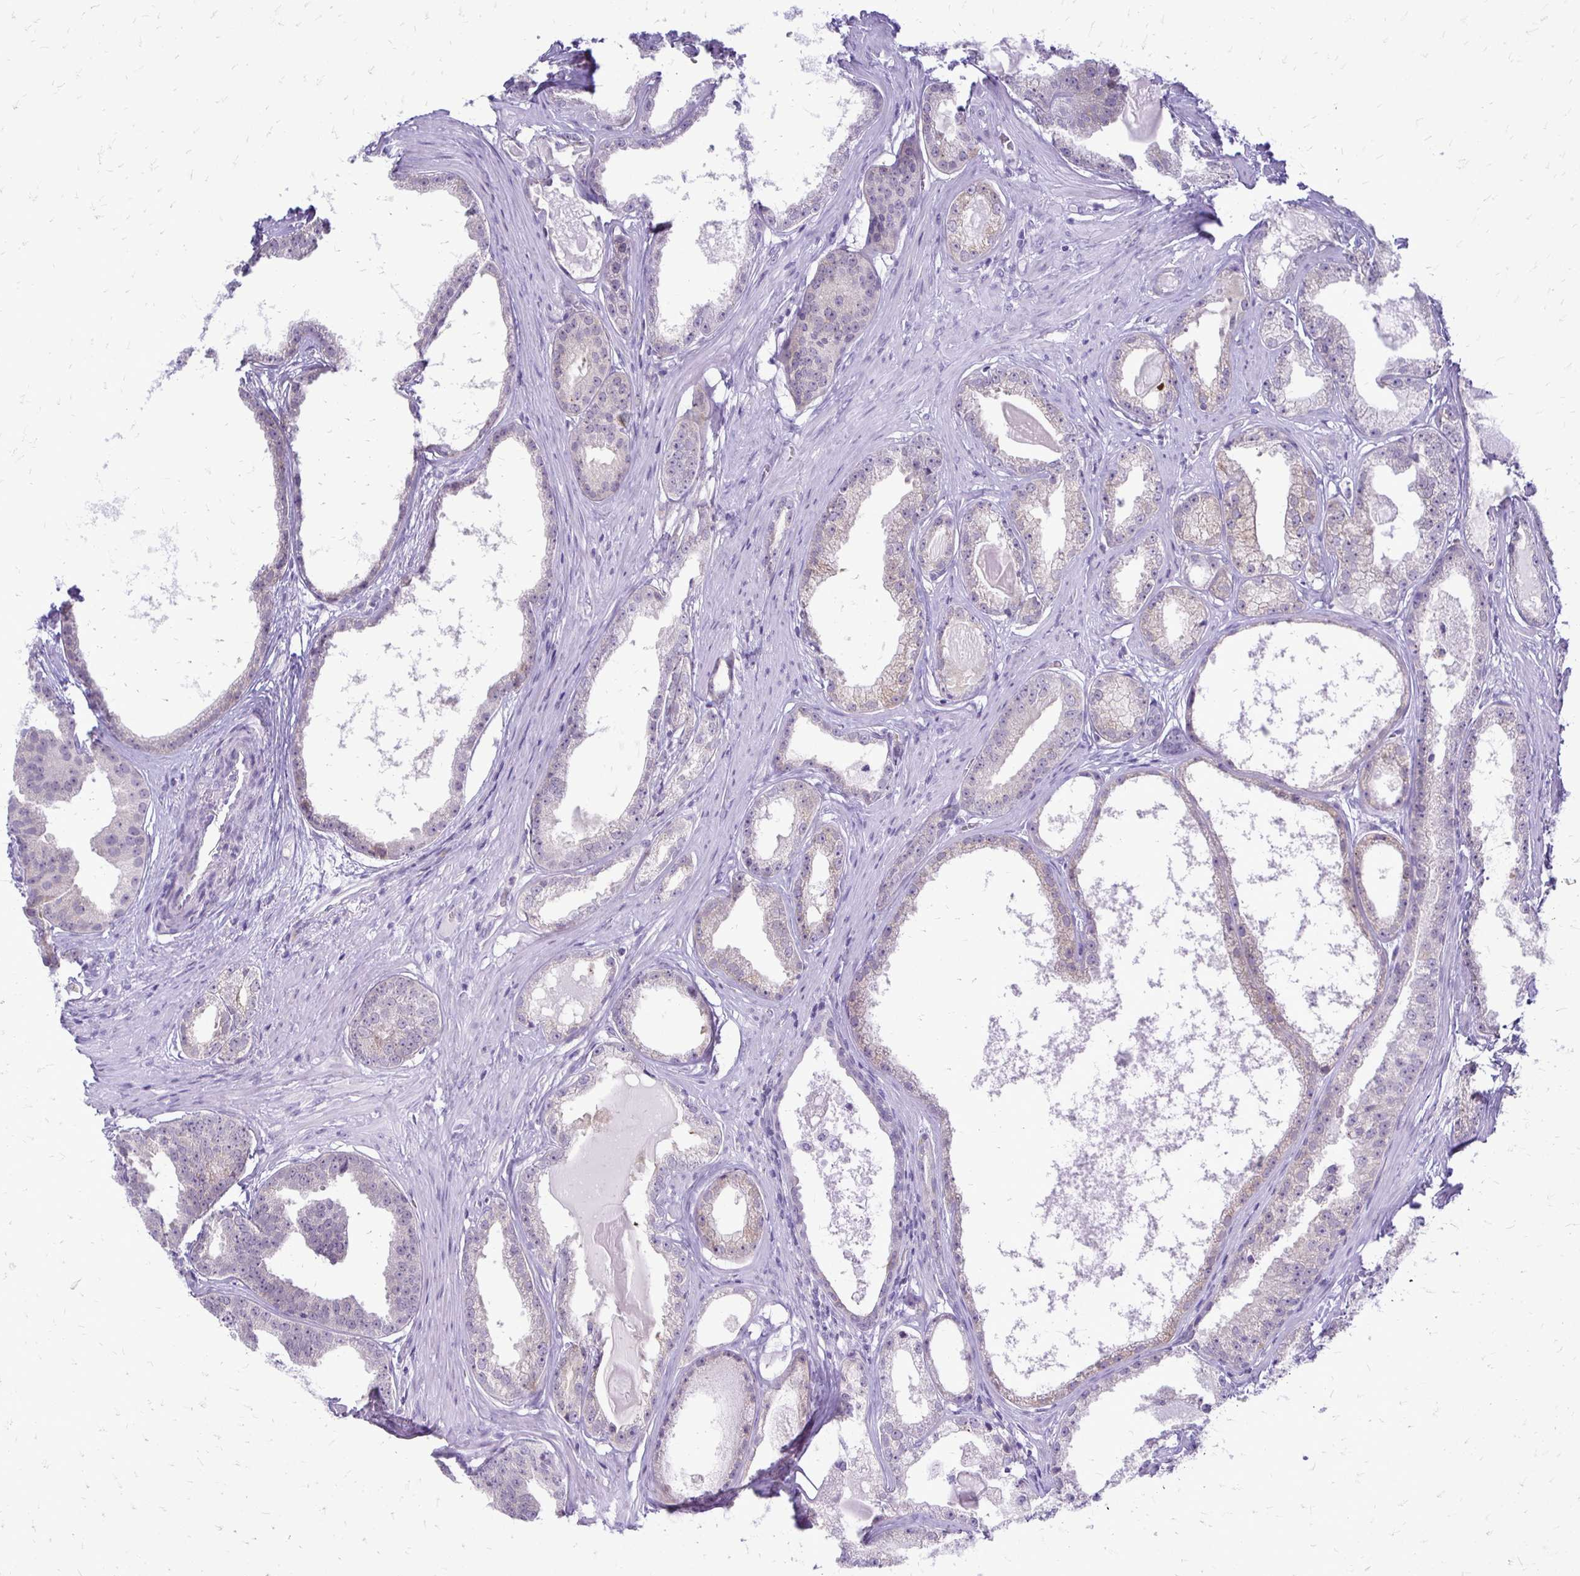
{"staining": {"intensity": "weak", "quantity": "<25%", "location": "cytoplasmic/membranous"}, "tissue": "prostate cancer", "cell_type": "Tumor cells", "image_type": "cancer", "snomed": [{"axis": "morphology", "description": "Adenocarcinoma, Low grade"}, {"axis": "topography", "description": "Prostate"}], "caption": "Tumor cells are negative for brown protein staining in prostate cancer (adenocarcinoma (low-grade)).", "gene": "EPYC", "patient": {"sex": "male", "age": 65}}